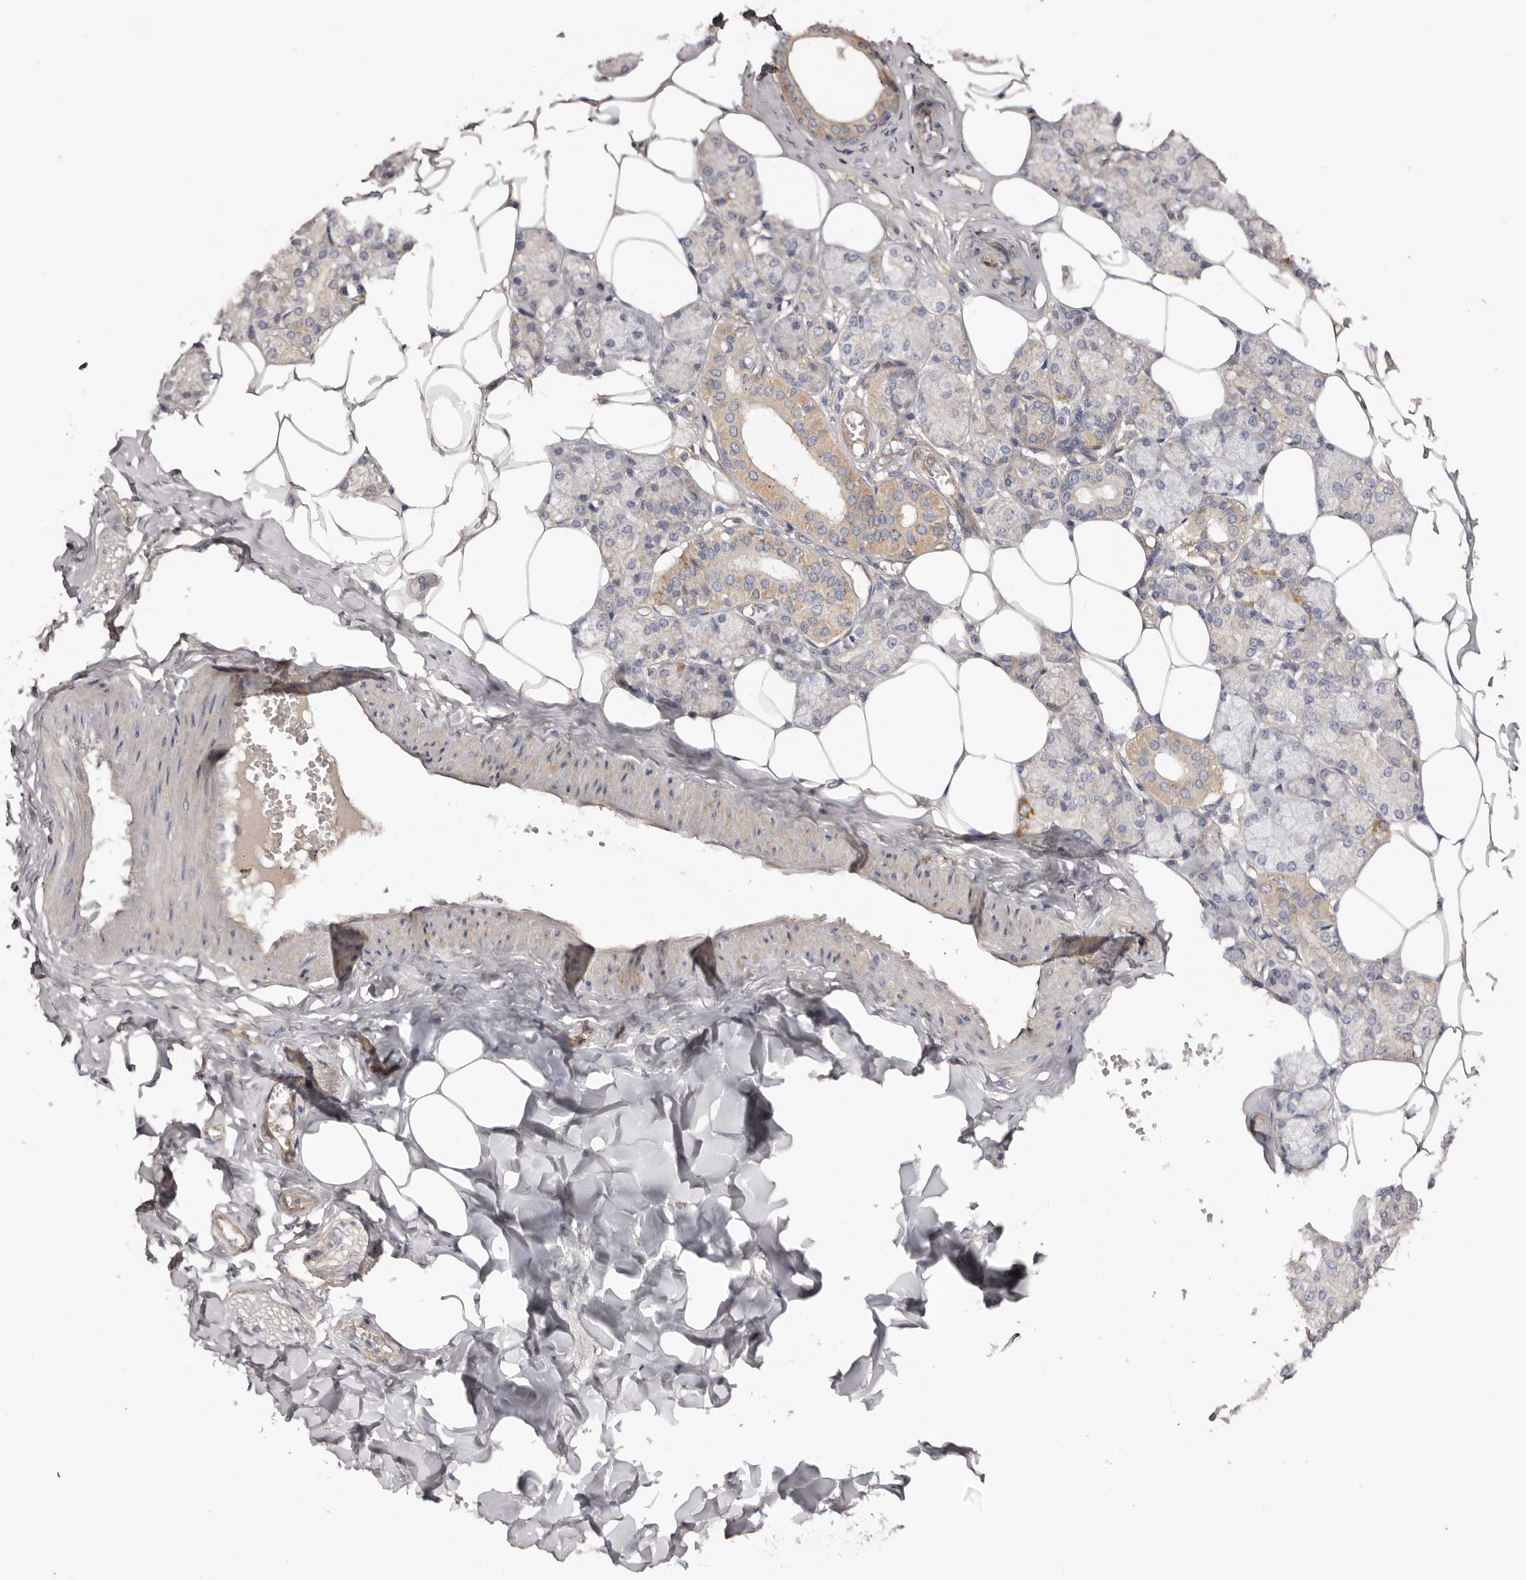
{"staining": {"intensity": "moderate", "quantity": "<25%", "location": "cytoplasmic/membranous"}, "tissue": "salivary gland", "cell_type": "Glandular cells", "image_type": "normal", "snomed": [{"axis": "morphology", "description": "Normal tissue, NOS"}, {"axis": "topography", "description": "Salivary gland"}], "caption": "About <25% of glandular cells in normal human salivary gland demonstrate moderate cytoplasmic/membranous protein positivity as visualized by brown immunohistochemical staining.", "gene": "DMRT2", "patient": {"sex": "male", "age": 62}}